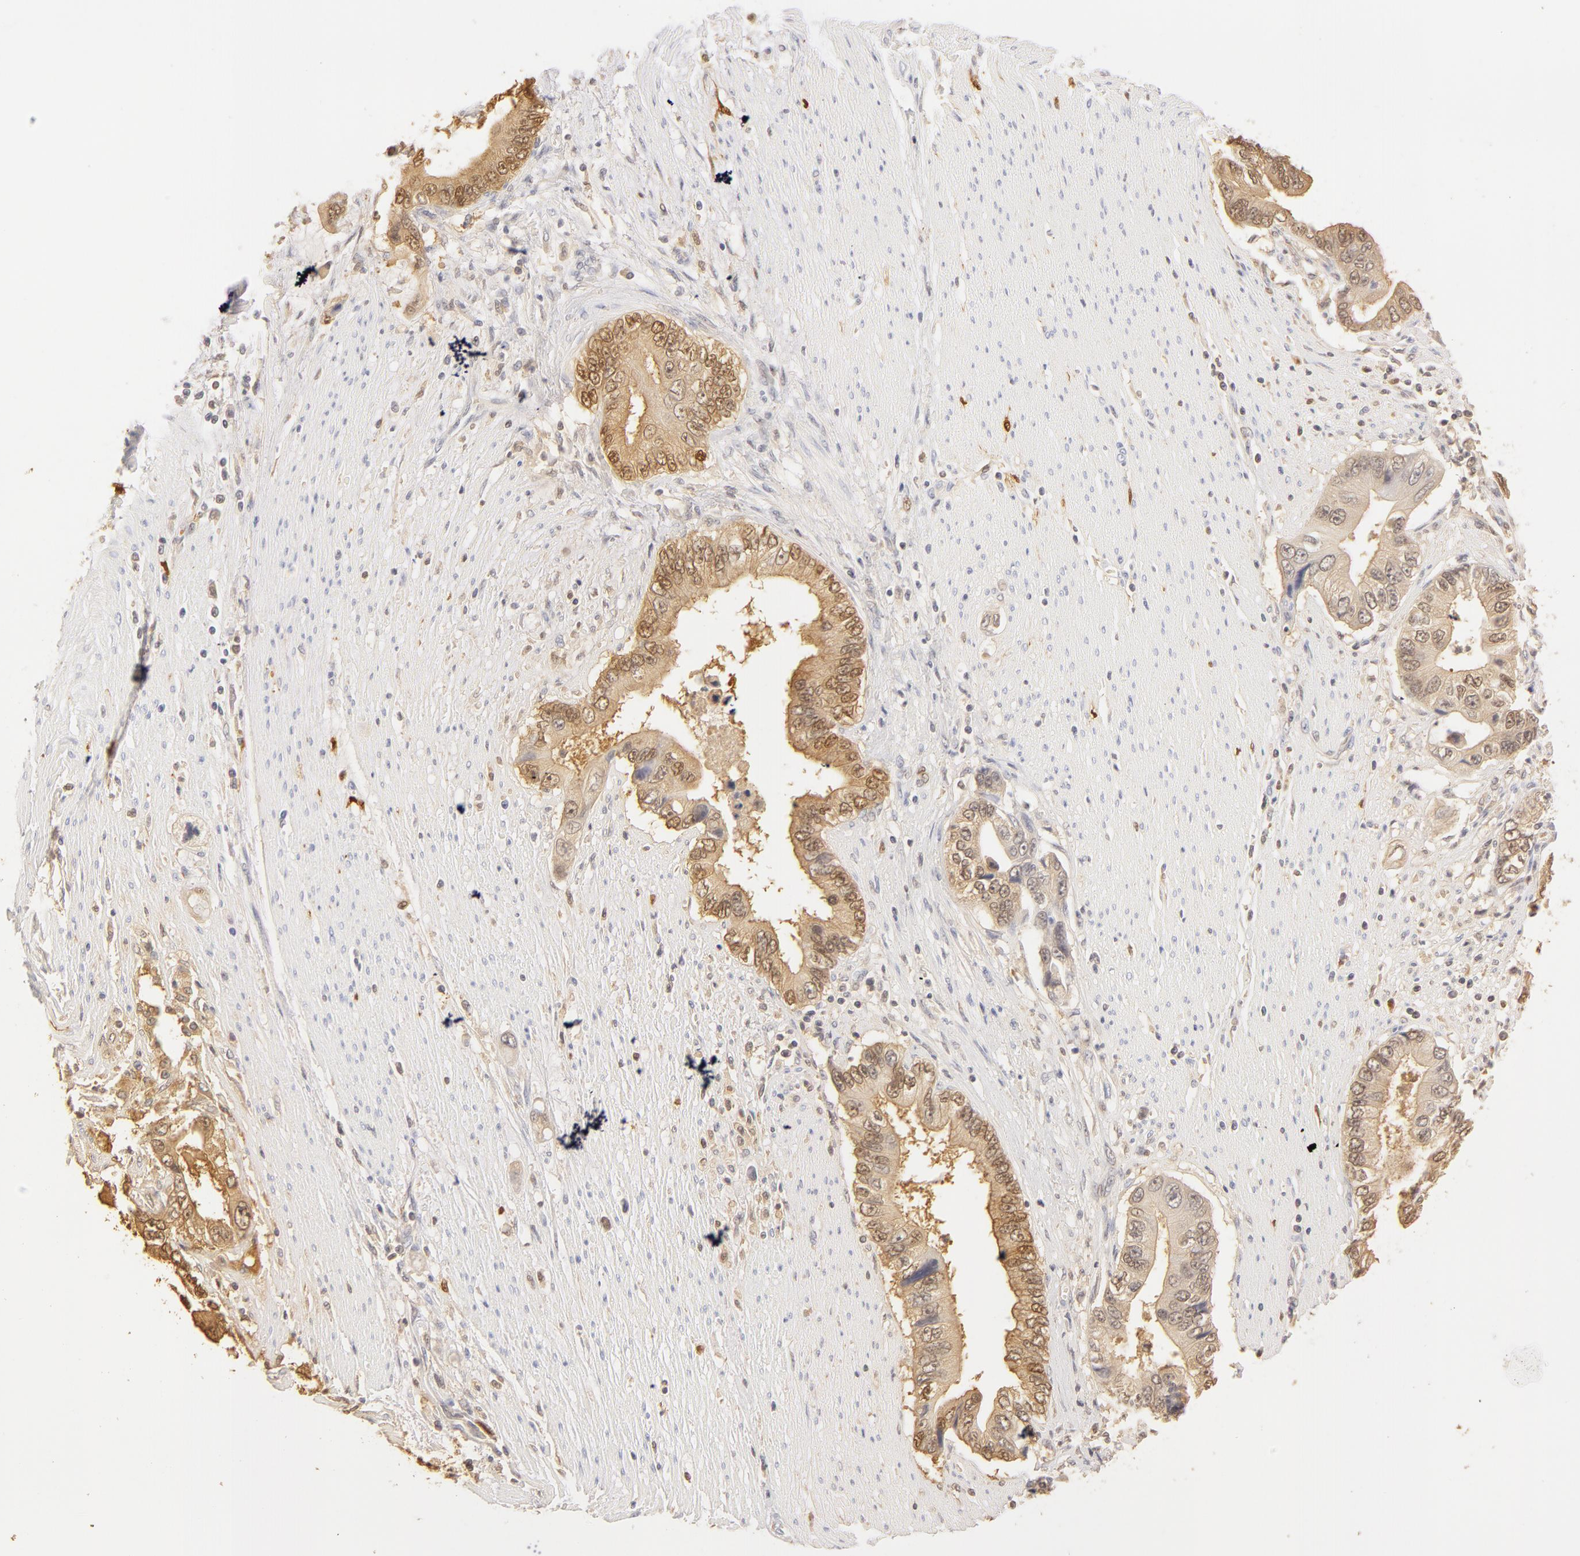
{"staining": {"intensity": "moderate", "quantity": "25%-75%", "location": "nuclear"}, "tissue": "pancreatic cancer", "cell_type": "Tumor cells", "image_type": "cancer", "snomed": [{"axis": "morphology", "description": "Adenocarcinoma, NOS"}, {"axis": "topography", "description": "Pancreas"}, {"axis": "topography", "description": "Stomach, upper"}], "caption": "Moderate nuclear expression for a protein is identified in about 25%-75% of tumor cells of adenocarcinoma (pancreatic) using immunohistochemistry (IHC).", "gene": "CA2", "patient": {"sex": "male", "age": 77}}